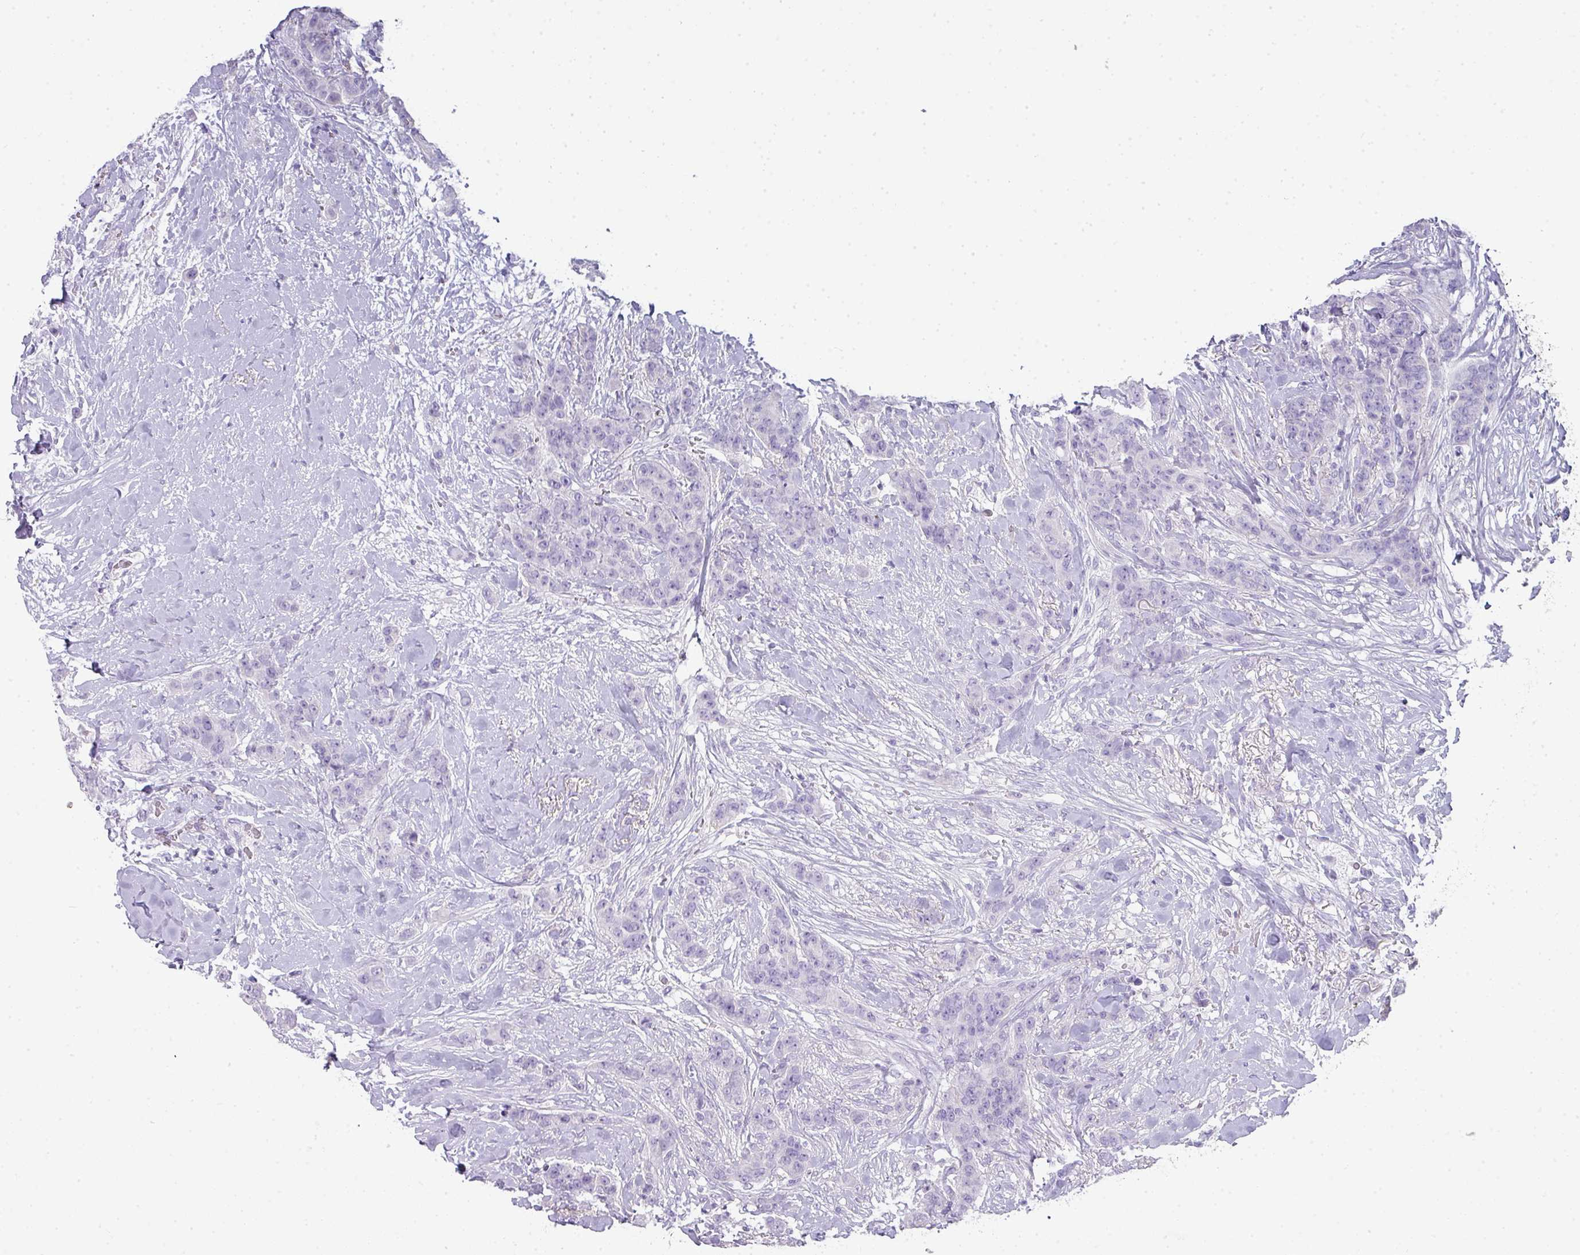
{"staining": {"intensity": "negative", "quantity": "none", "location": "none"}, "tissue": "breast cancer", "cell_type": "Tumor cells", "image_type": "cancer", "snomed": [{"axis": "morphology", "description": "Duct carcinoma"}, {"axis": "topography", "description": "Breast"}], "caption": "This is an immunohistochemistry micrograph of human breast cancer (infiltrating ductal carcinoma). There is no positivity in tumor cells.", "gene": "GLI4", "patient": {"sex": "female", "age": 40}}